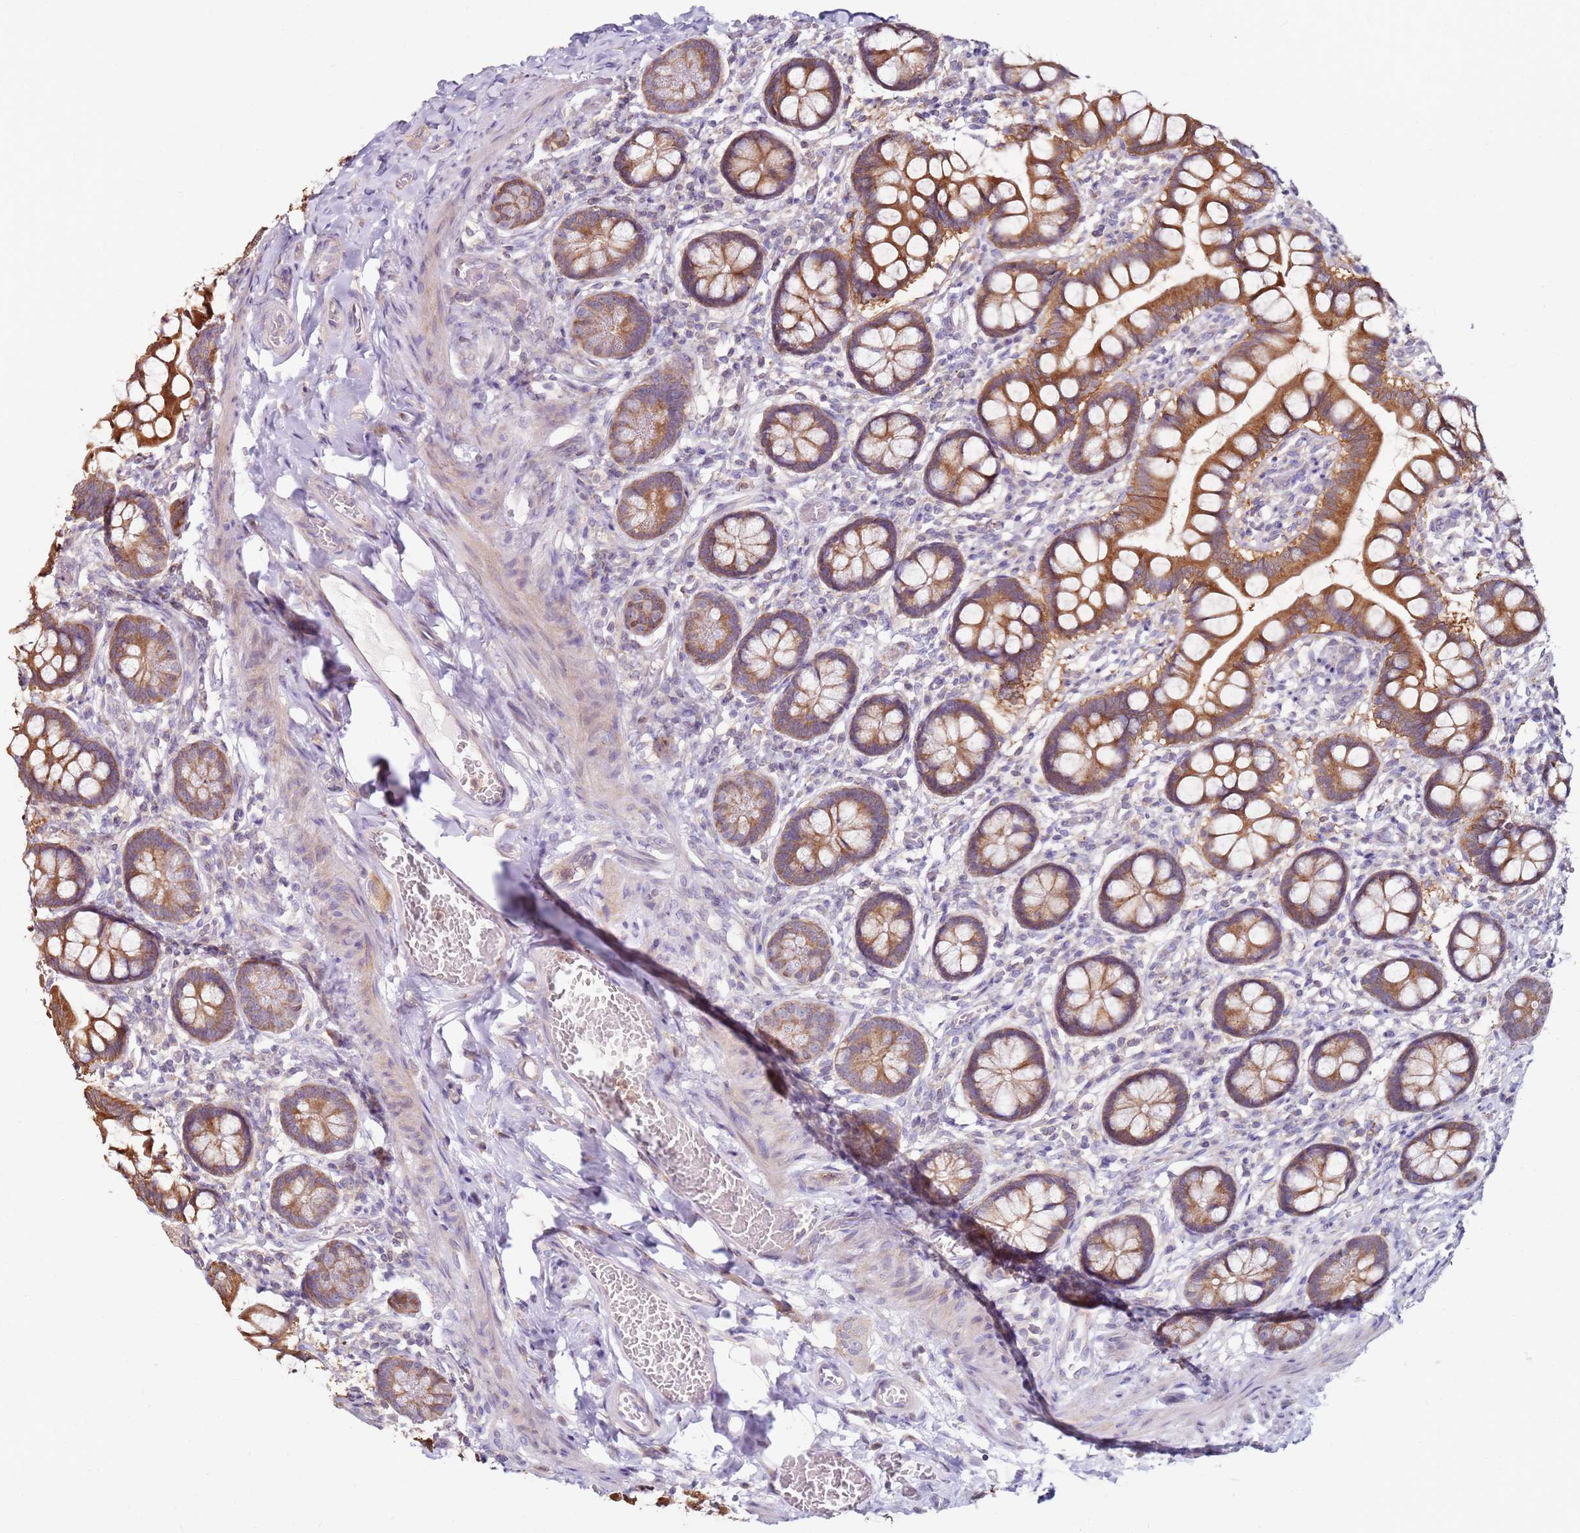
{"staining": {"intensity": "strong", "quantity": ">75%", "location": "cytoplasmic/membranous"}, "tissue": "small intestine", "cell_type": "Glandular cells", "image_type": "normal", "snomed": [{"axis": "morphology", "description": "Normal tissue, NOS"}, {"axis": "topography", "description": "Small intestine"}], "caption": "IHC histopathology image of benign small intestine: human small intestine stained using immunohistochemistry (IHC) displays high levels of strong protein expression localized specifically in the cytoplasmic/membranous of glandular cells, appearing as a cytoplasmic/membranous brown color.", "gene": "CNOT9", "patient": {"sex": "male", "age": 52}}